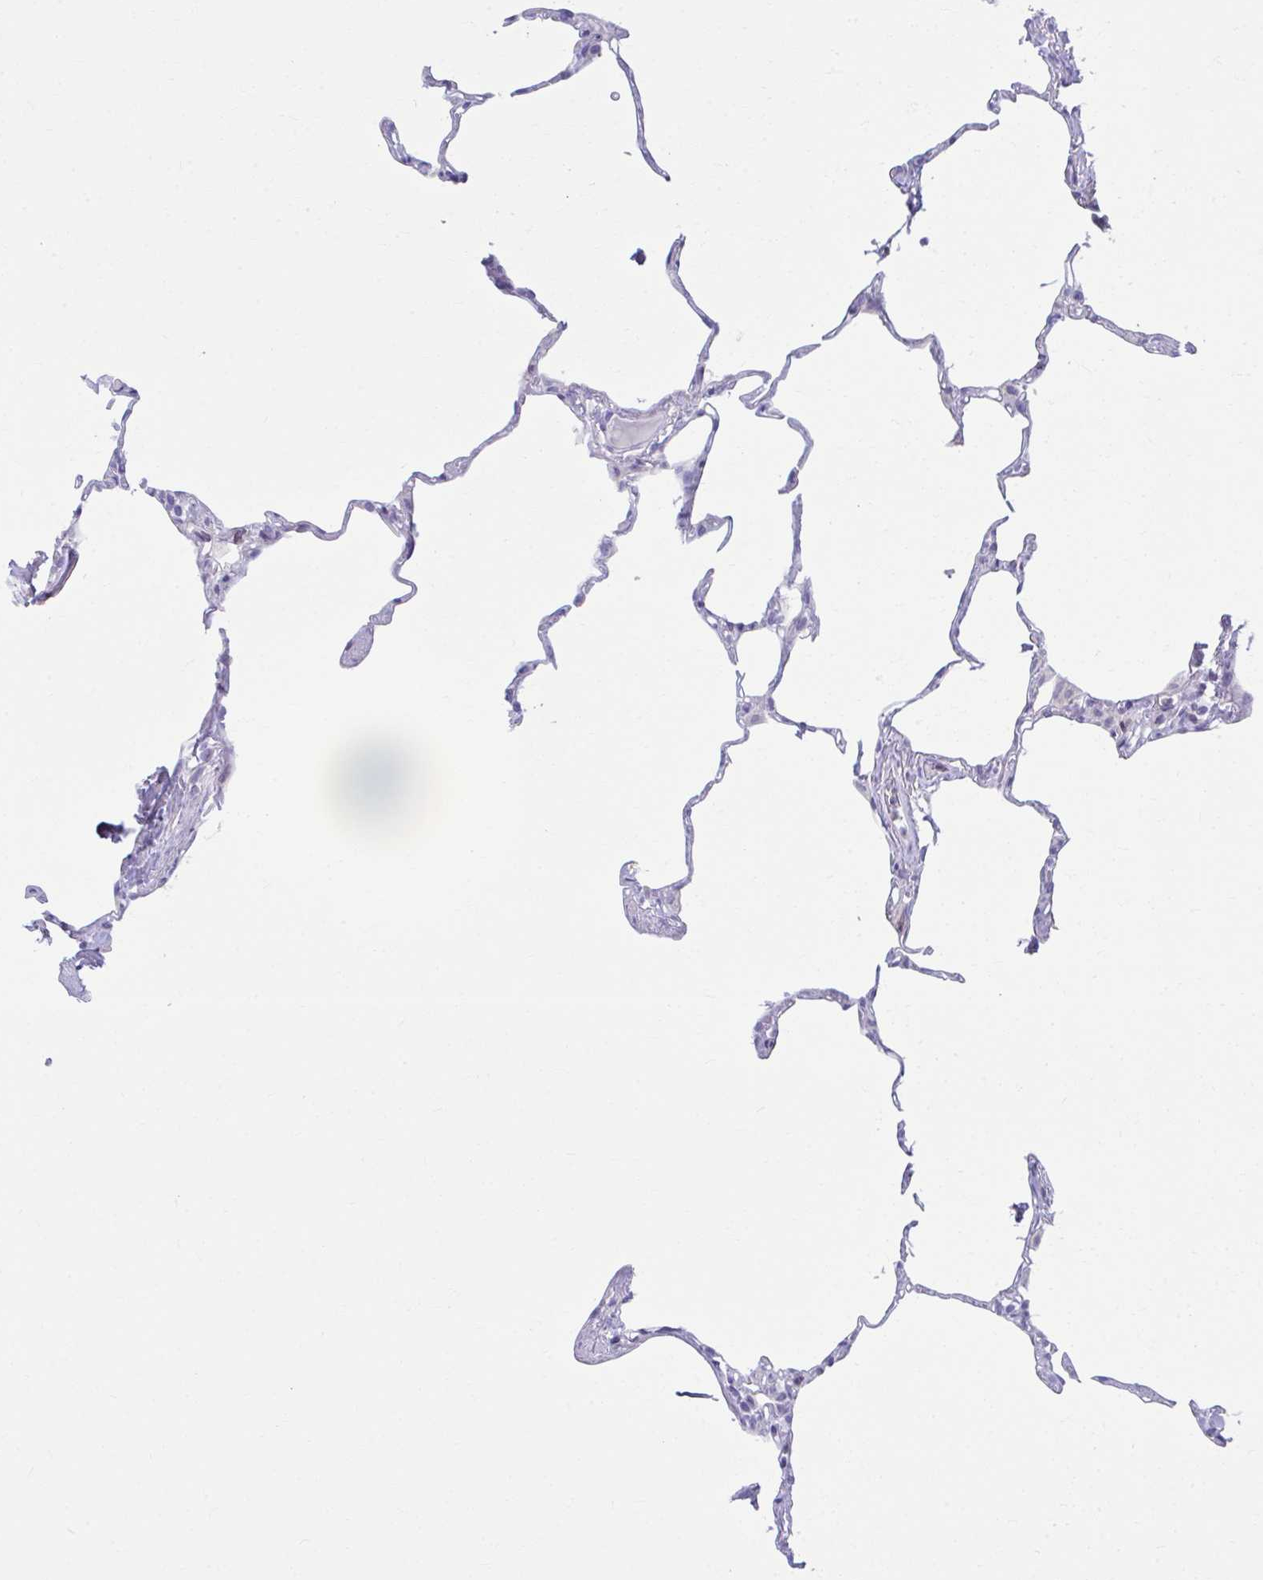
{"staining": {"intensity": "negative", "quantity": "none", "location": "none"}, "tissue": "lung", "cell_type": "Alveolar cells", "image_type": "normal", "snomed": [{"axis": "morphology", "description": "Normal tissue, NOS"}, {"axis": "topography", "description": "Lung"}], "caption": "The immunohistochemistry (IHC) photomicrograph has no significant staining in alveolar cells of lung. (Brightfield microscopy of DAB immunohistochemistry at high magnification).", "gene": "OR7A5", "patient": {"sex": "male", "age": 65}}